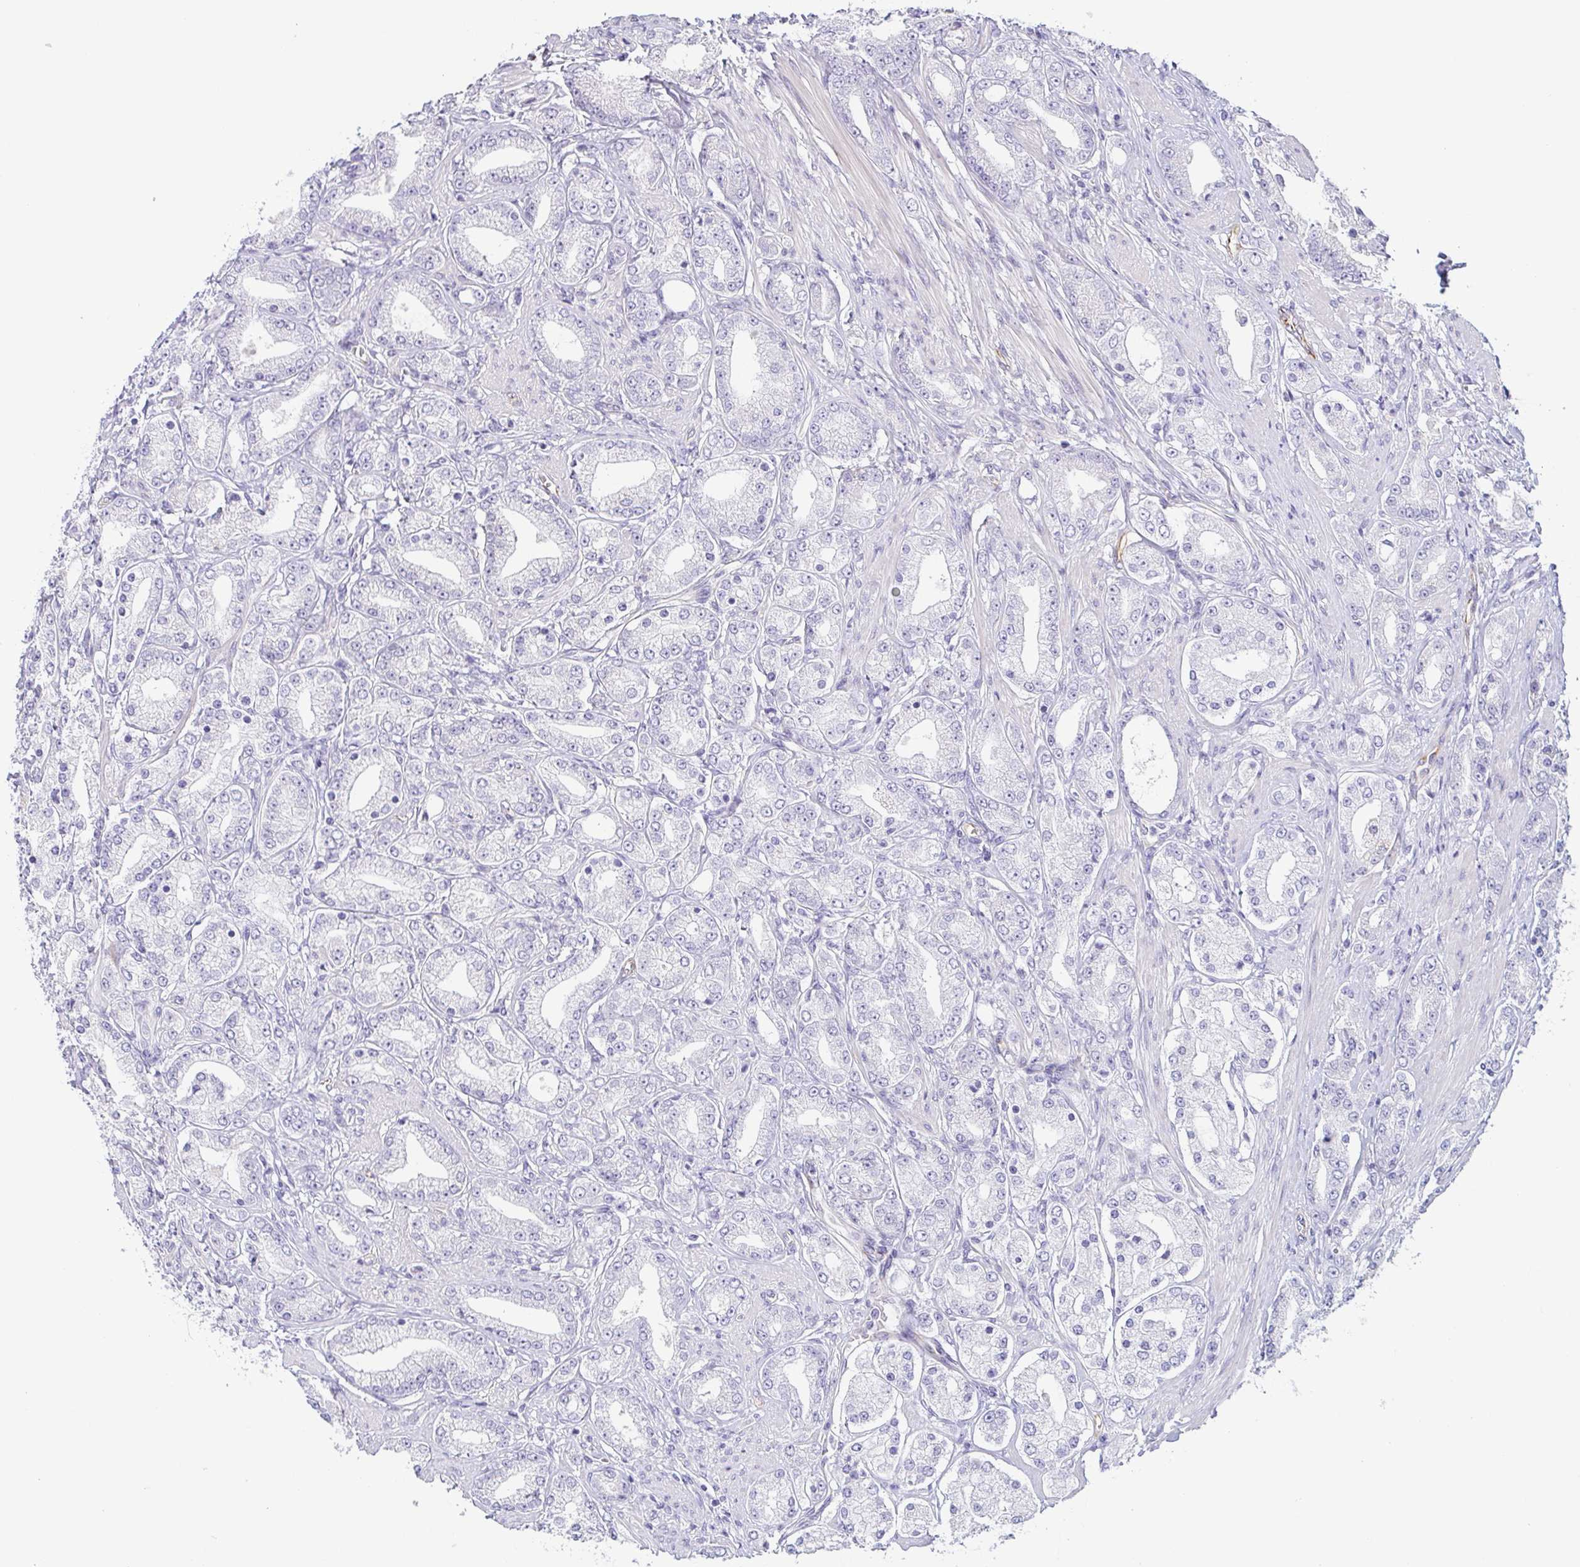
{"staining": {"intensity": "negative", "quantity": "none", "location": "none"}, "tissue": "prostate cancer", "cell_type": "Tumor cells", "image_type": "cancer", "snomed": [{"axis": "morphology", "description": "Adenocarcinoma, High grade"}, {"axis": "topography", "description": "Prostate"}], "caption": "Immunohistochemistry (IHC) micrograph of human prostate adenocarcinoma (high-grade) stained for a protein (brown), which shows no expression in tumor cells.", "gene": "COL17A1", "patient": {"sex": "male", "age": 67}}